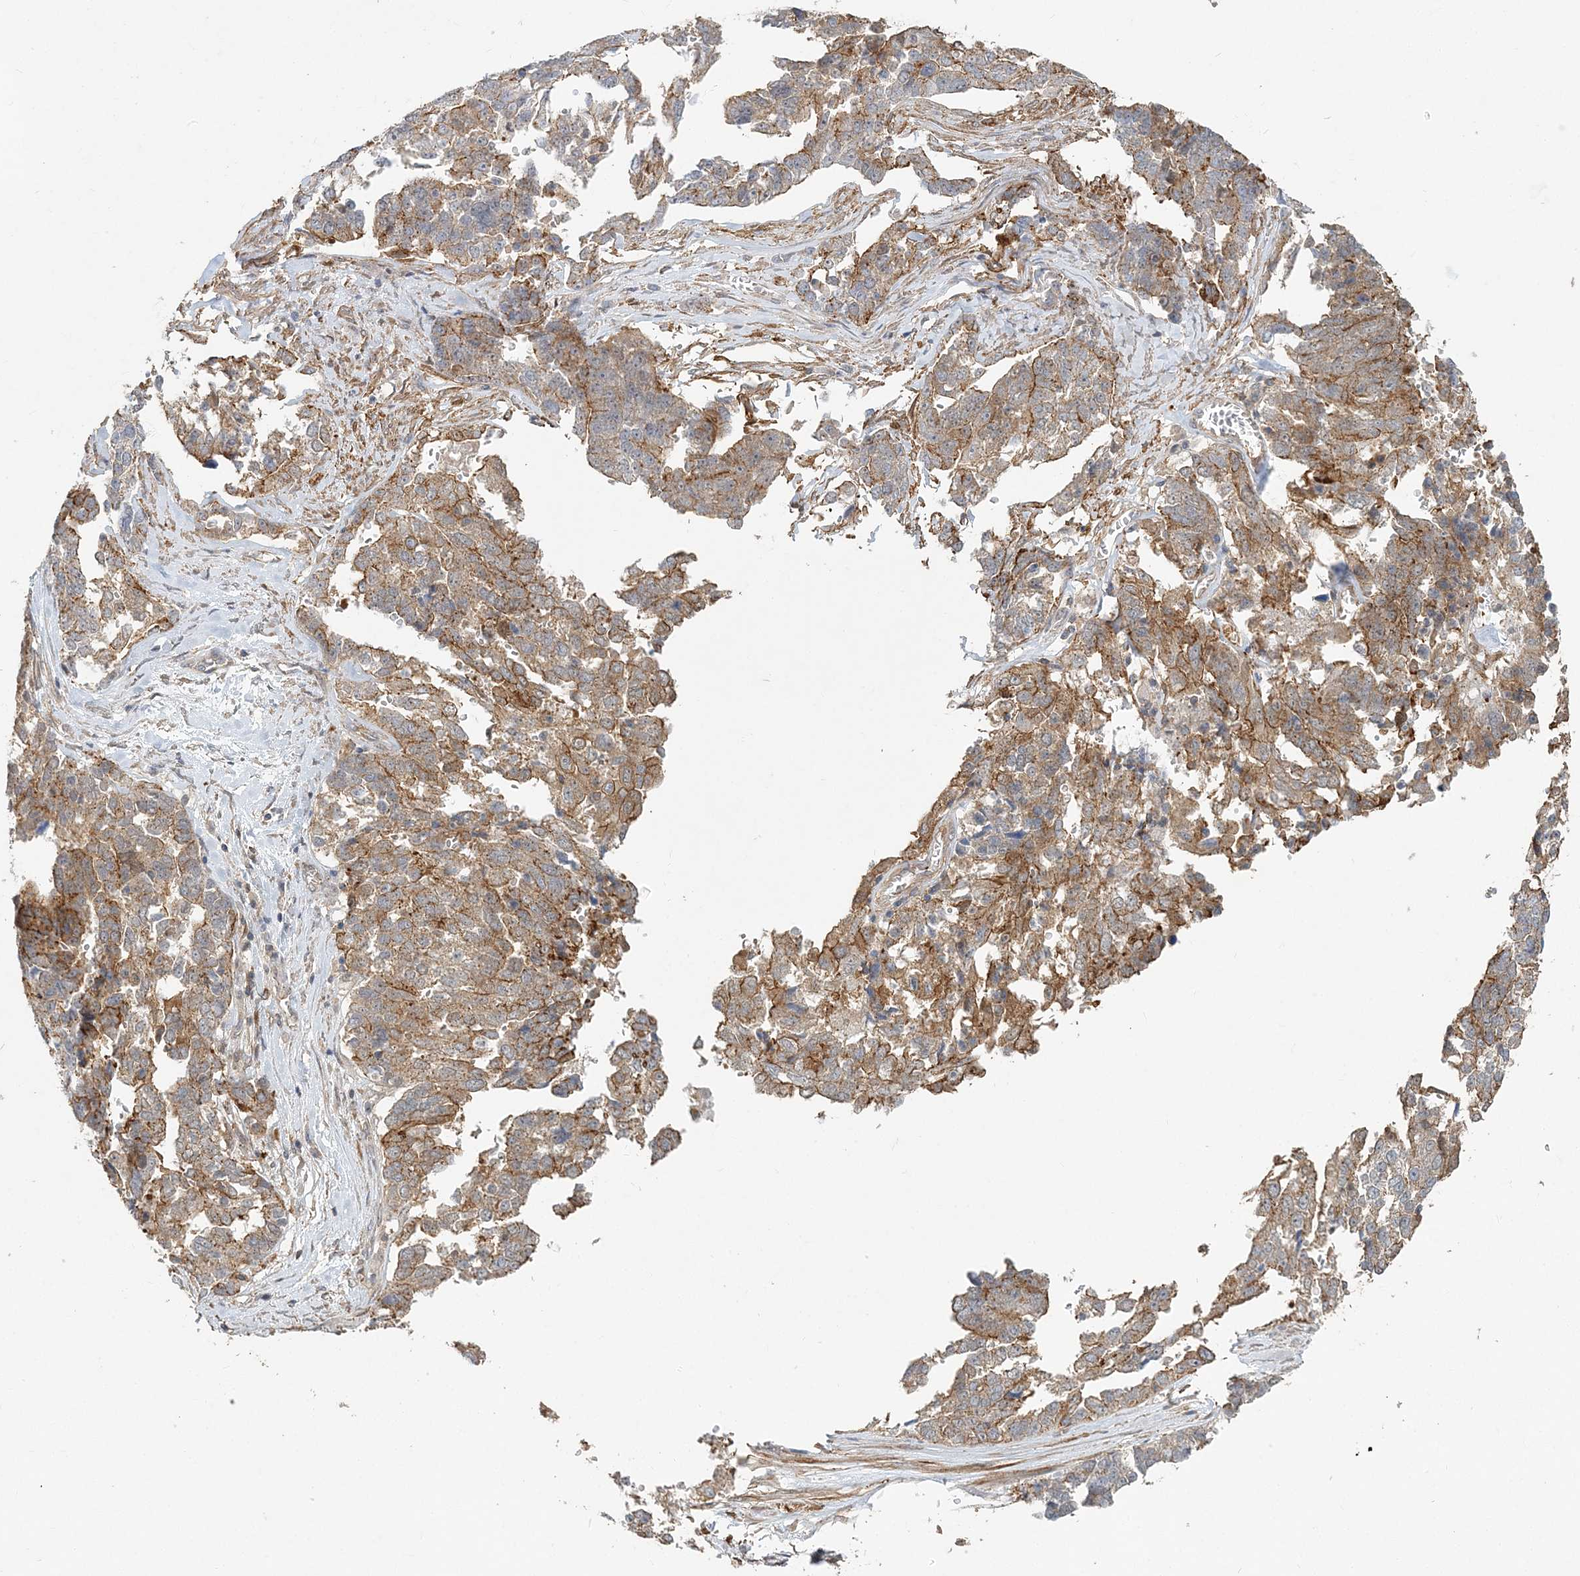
{"staining": {"intensity": "moderate", "quantity": "25%-75%", "location": "cytoplasmic/membranous"}, "tissue": "ovarian cancer", "cell_type": "Tumor cells", "image_type": "cancer", "snomed": [{"axis": "morphology", "description": "Cystadenocarcinoma, serous, NOS"}, {"axis": "topography", "description": "Ovary"}], "caption": "Ovarian cancer stained with immunohistochemistry (IHC) reveals moderate cytoplasmic/membranous positivity in about 25%-75% of tumor cells. (brown staining indicates protein expression, while blue staining denotes nuclei).", "gene": "MAT2B", "patient": {"sex": "female", "age": 44}}